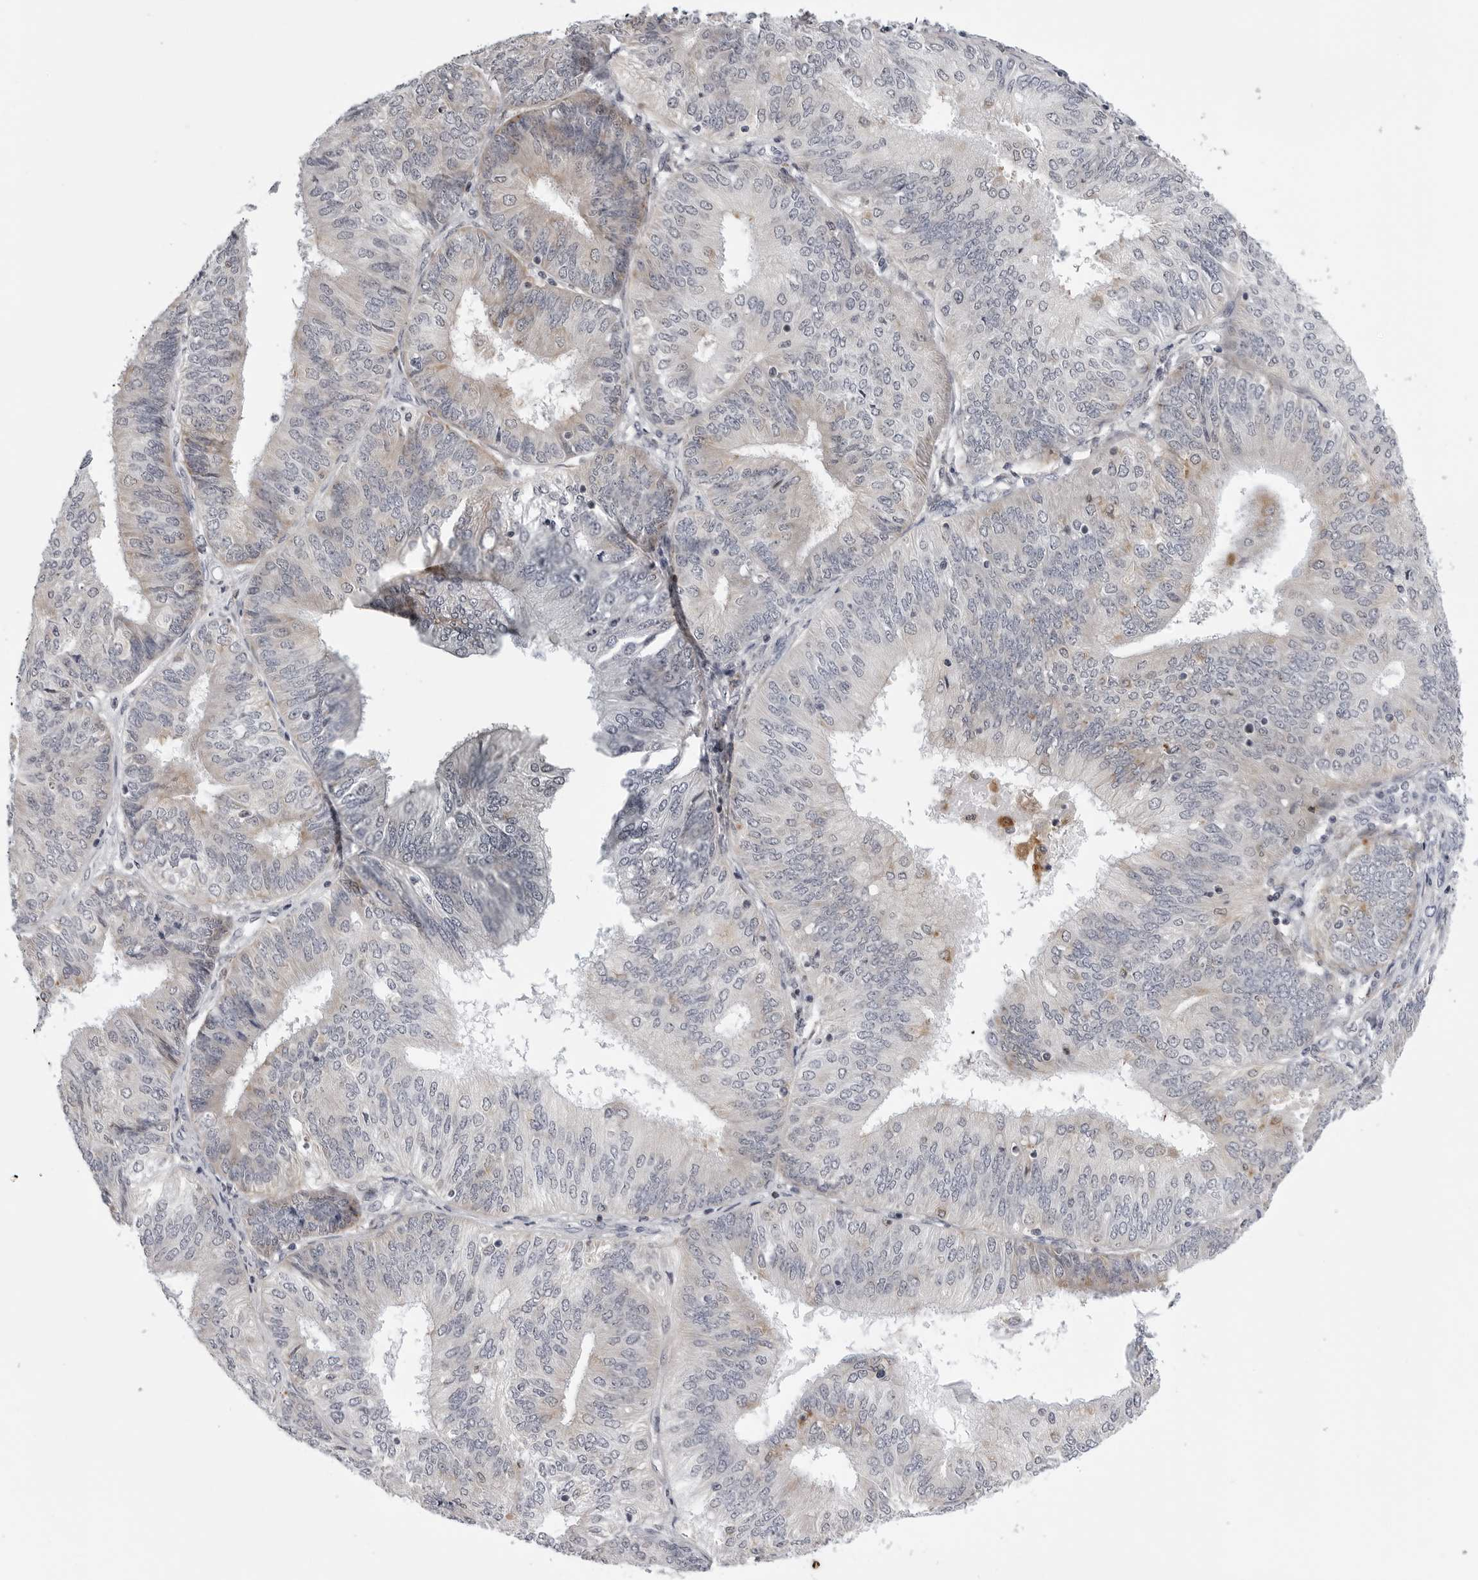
{"staining": {"intensity": "negative", "quantity": "none", "location": "none"}, "tissue": "endometrial cancer", "cell_type": "Tumor cells", "image_type": "cancer", "snomed": [{"axis": "morphology", "description": "Adenocarcinoma, NOS"}, {"axis": "topography", "description": "Endometrium"}], "caption": "Tumor cells are negative for protein expression in human endometrial cancer.", "gene": "CDK20", "patient": {"sex": "female", "age": 58}}